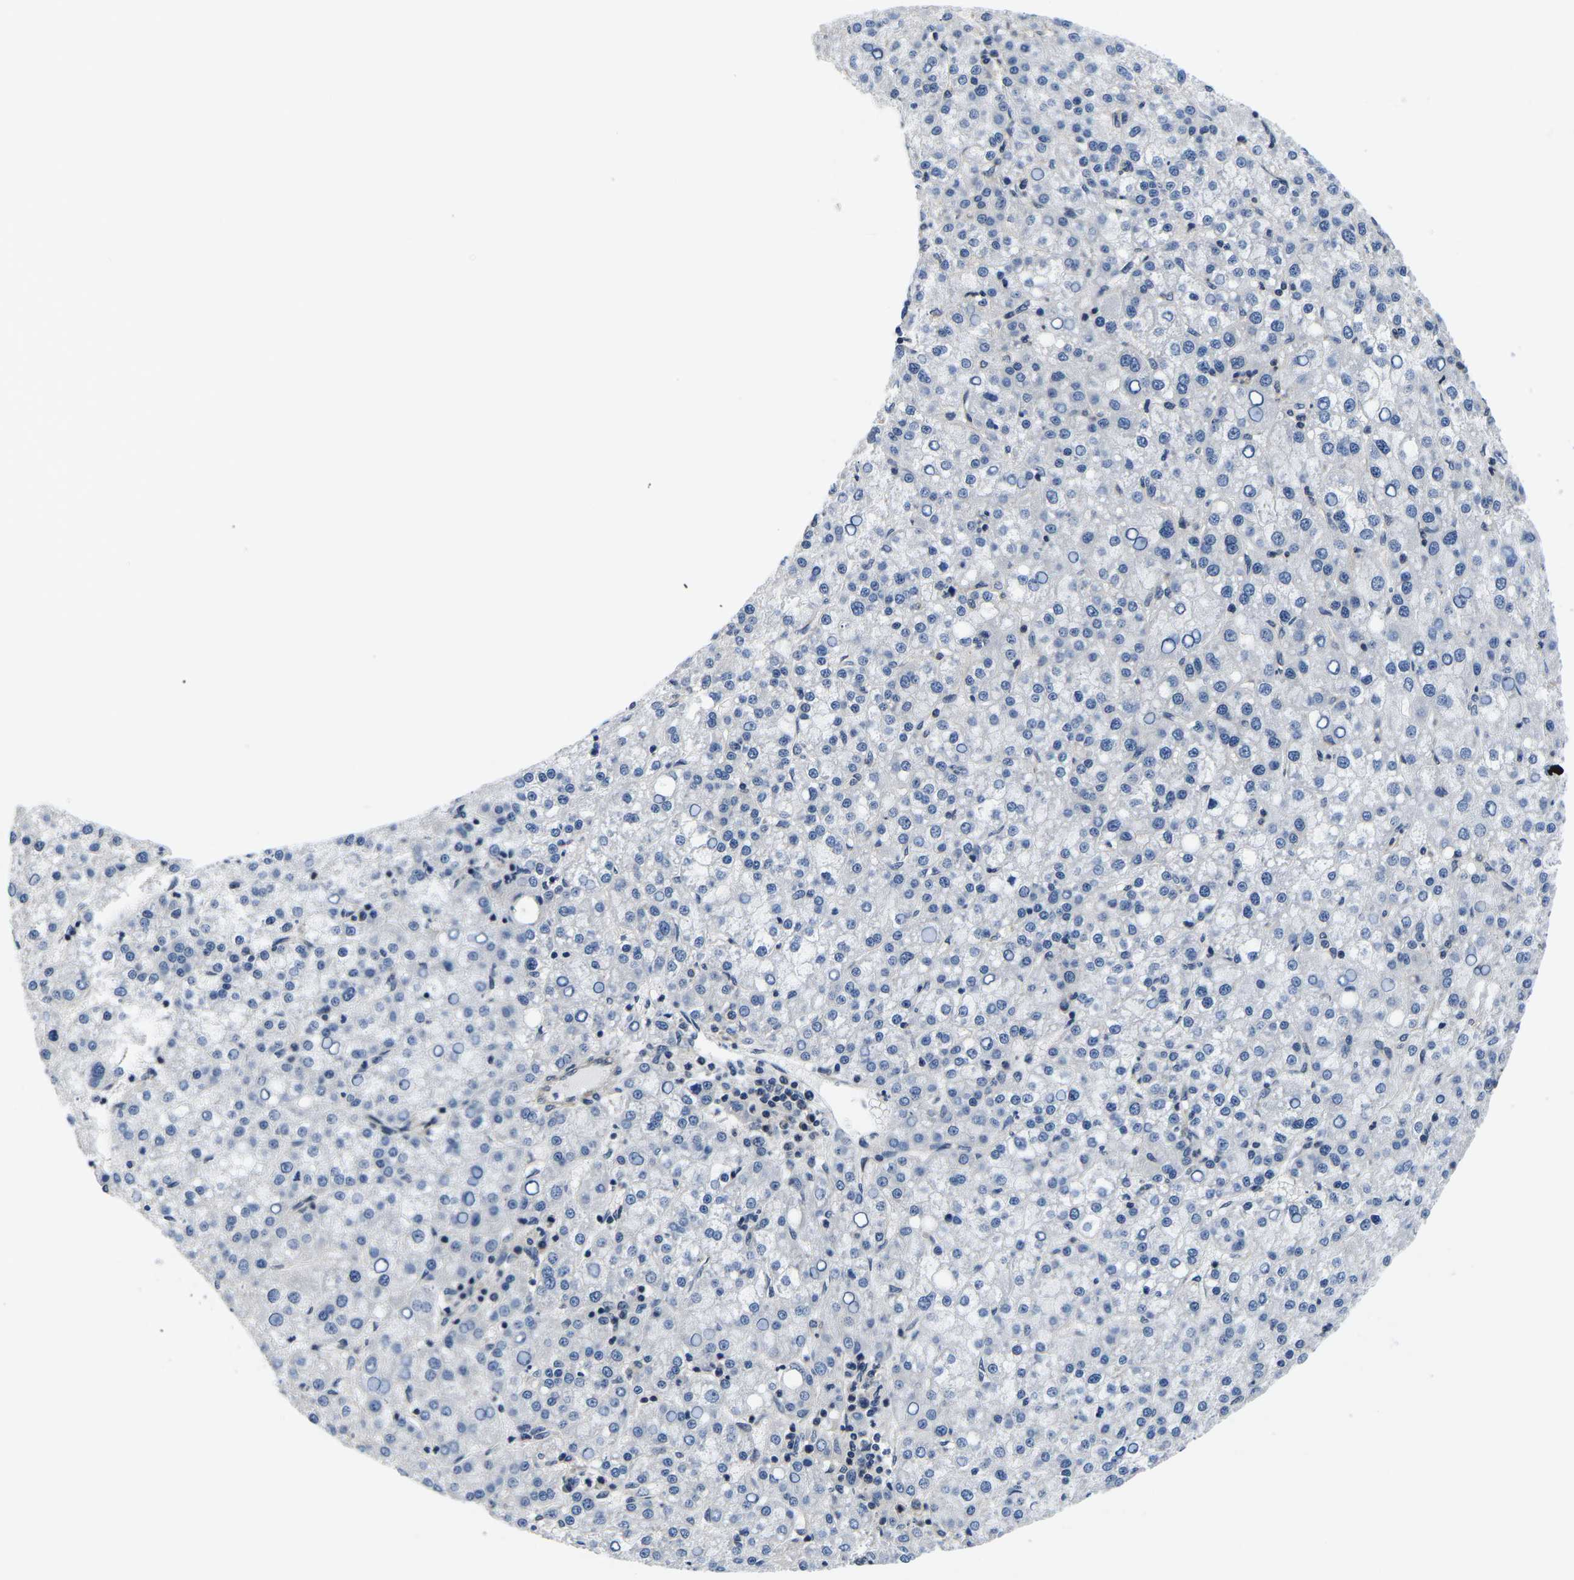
{"staining": {"intensity": "negative", "quantity": "none", "location": "none"}, "tissue": "liver cancer", "cell_type": "Tumor cells", "image_type": "cancer", "snomed": [{"axis": "morphology", "description": "Carcinoma, Hepatocellular, NOS"}, {"axis": "topography", "description": "Liver"}], "caption": "Tumor cells are negative for brown protein staining in liver hepatocellular carcinoma.", "gene": "GSK3B", "patient": {"sex": "female", "age": 58}}